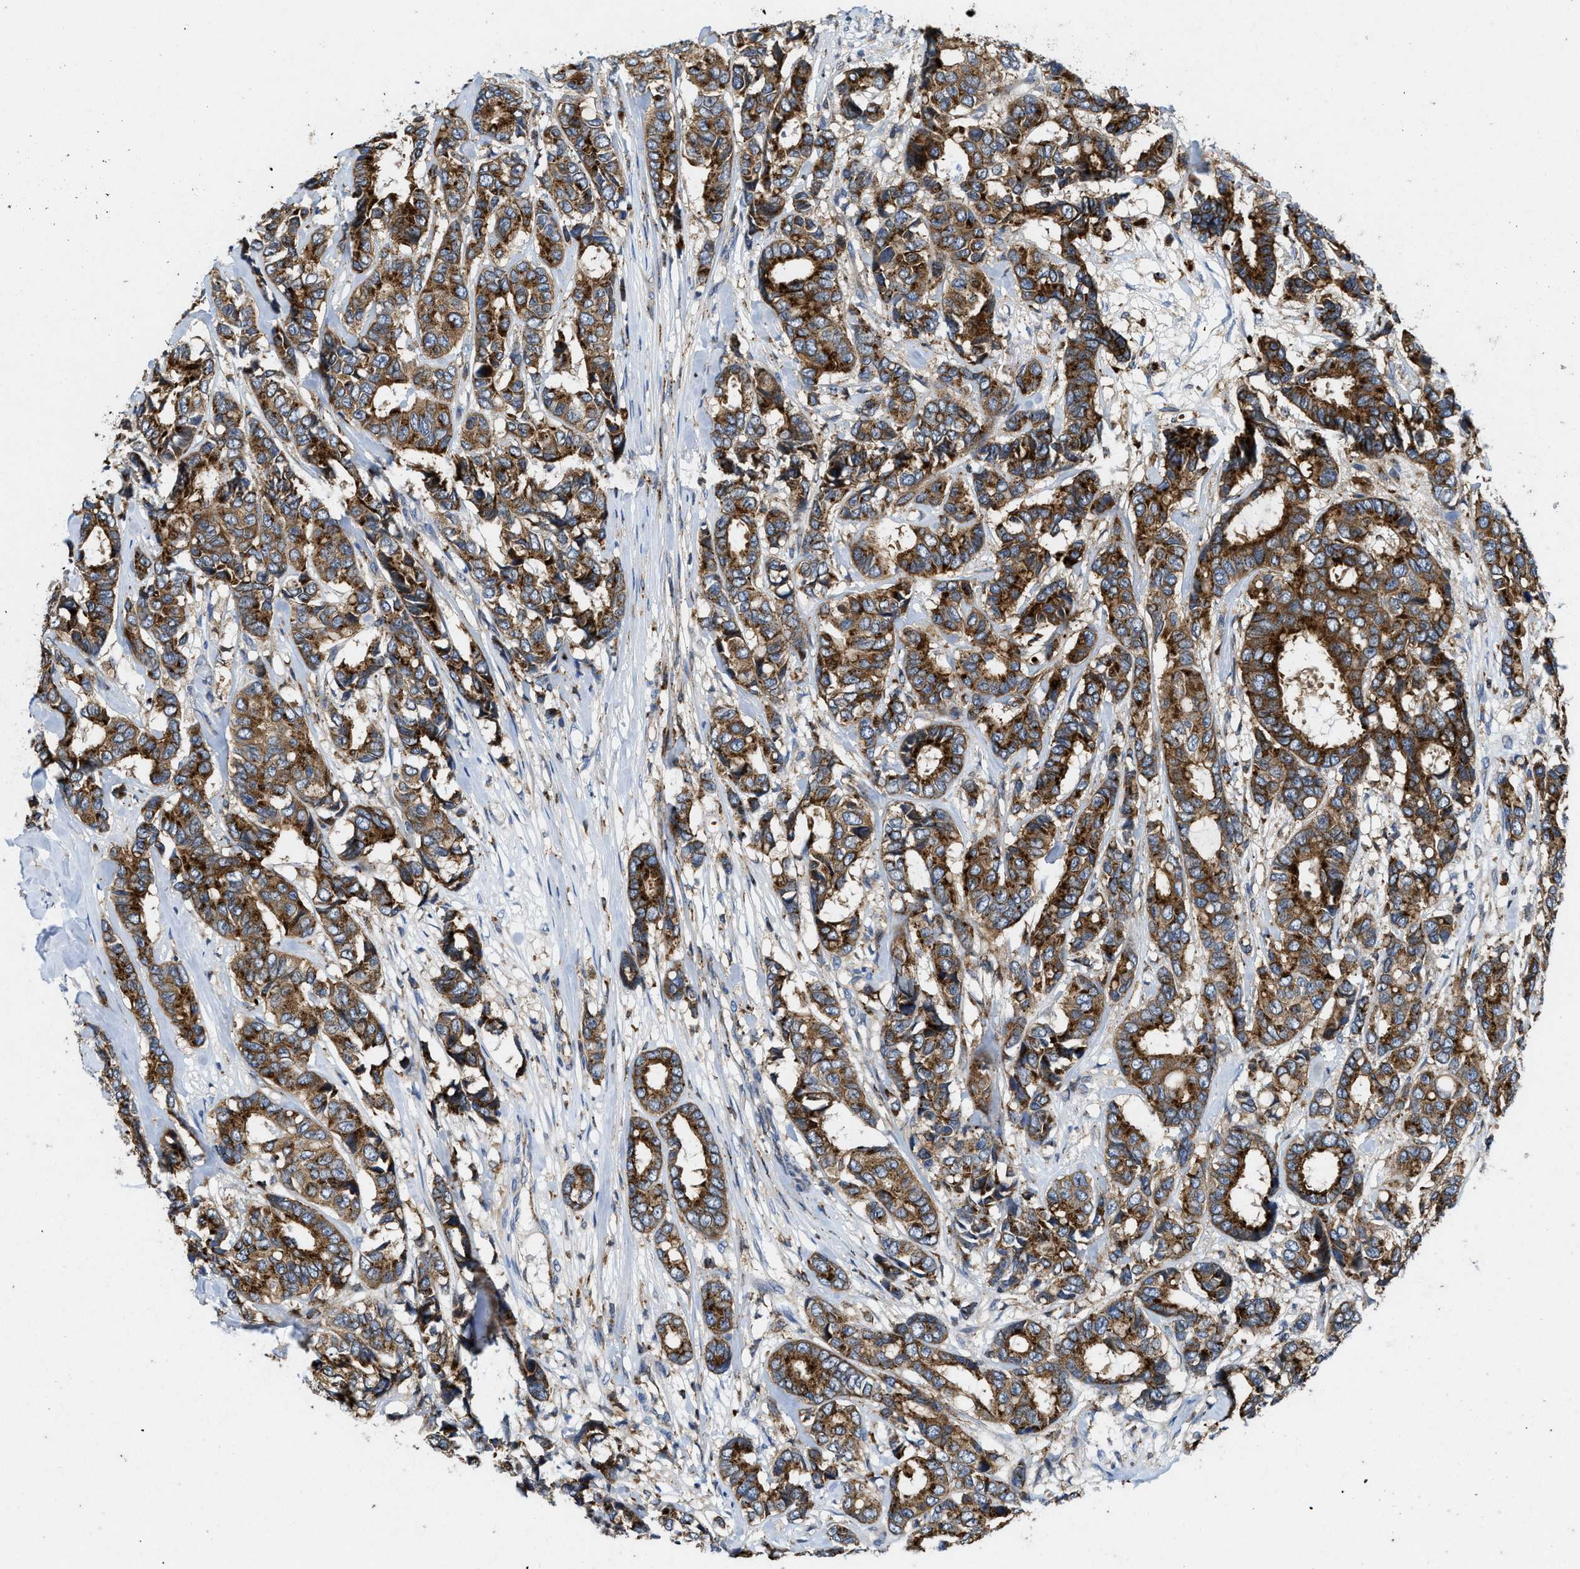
{"staining": {"intensity": "strong", "quantity": ">75%", "location": "cytoplasmic/membranous"}, "tissue": "breast cancer", "cell_type": "Tumor cells", "image_type": "cancer", "snomed": [{"axis": "morphology", "description": "Duct carcinoma"}, {"axis": "topography", "description": "Breast"}], "caption": "Protein expression analysis of invasive ductal carcinoma (breast) reveals strong cytoplasmic/membranous staining in approximately >75% of tumor cells.", "gene": "ENPP4", "patient": {"sex": "female", "age": 87}}